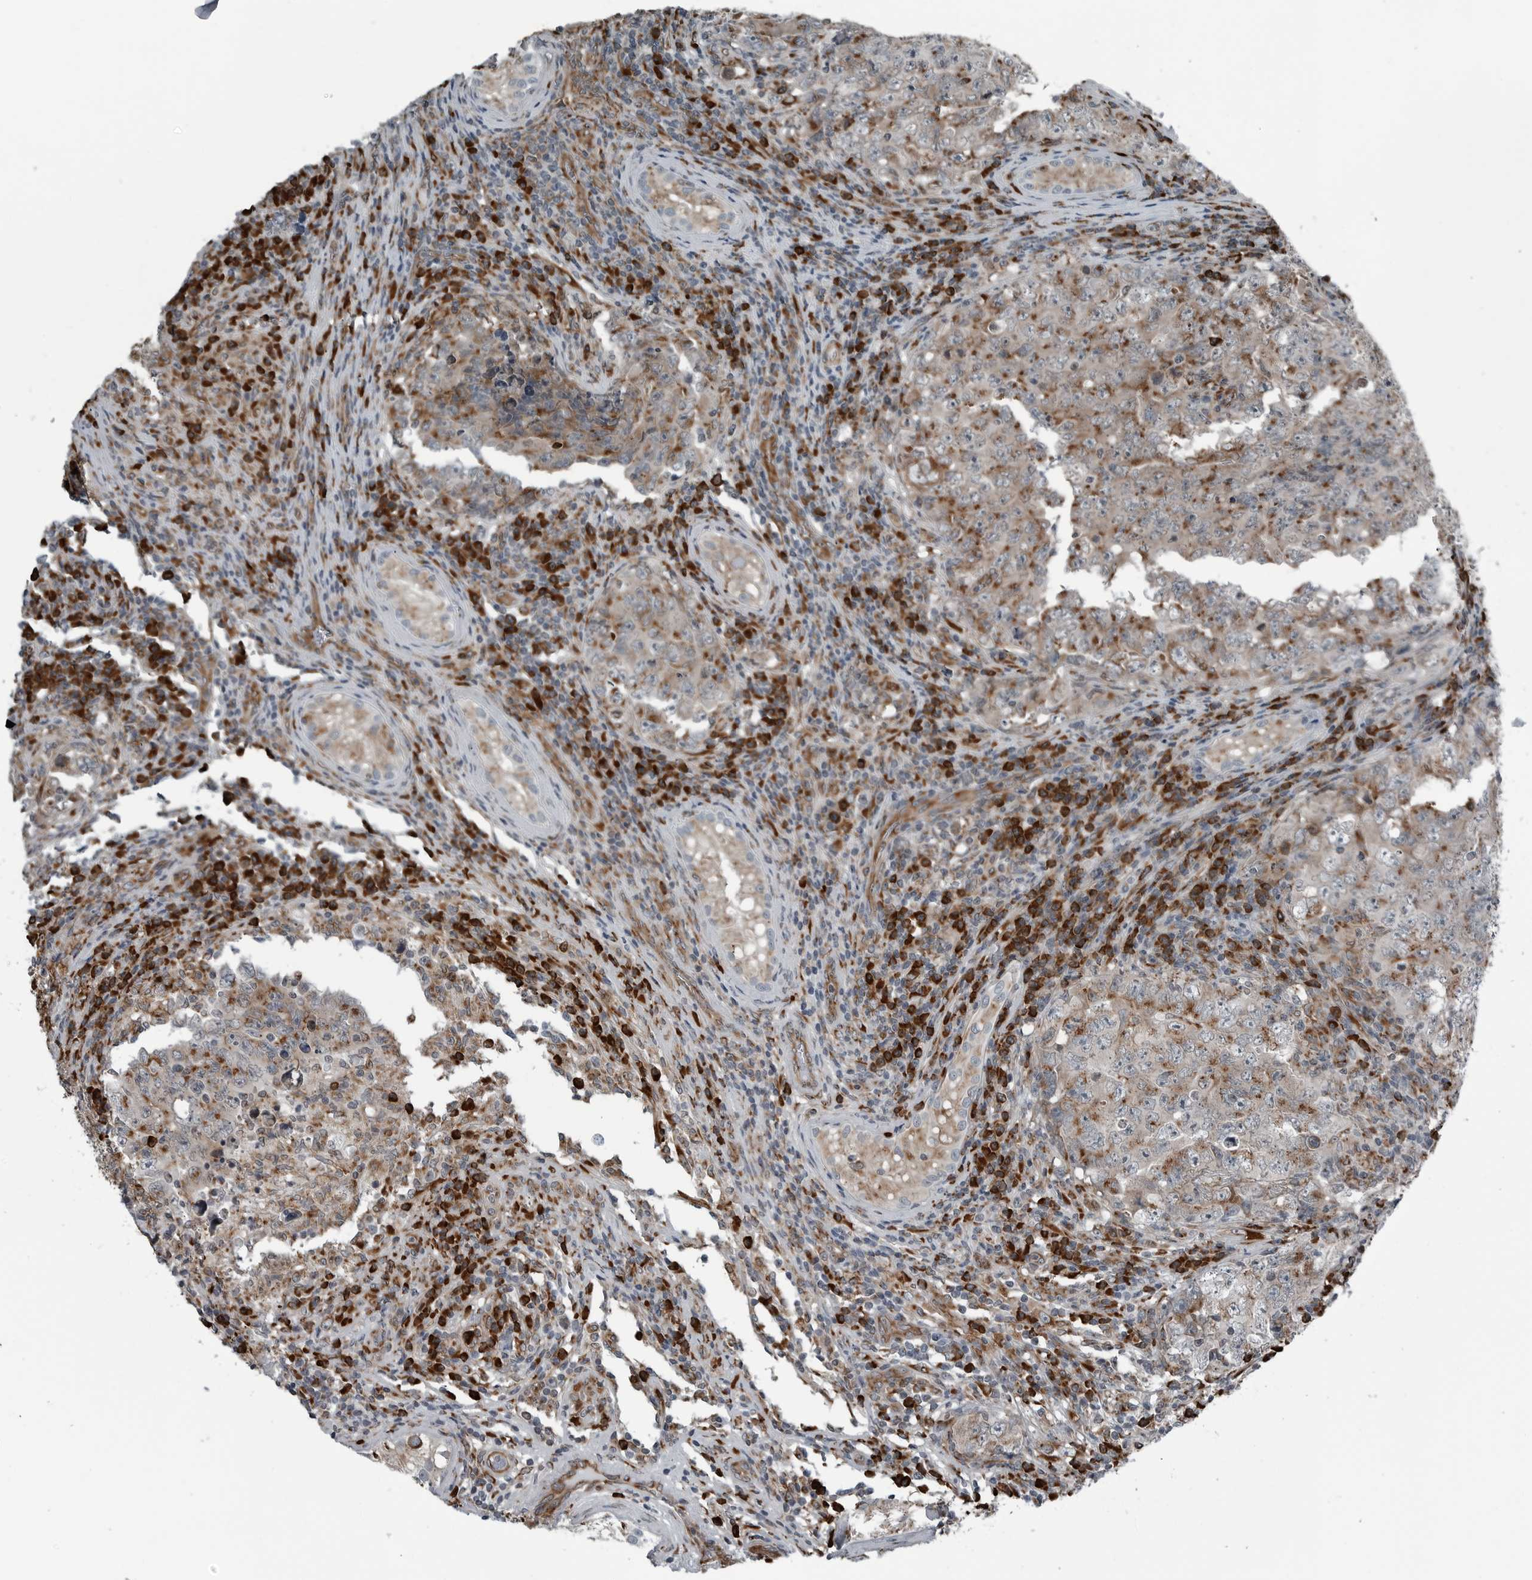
{"staining": {"intensity": "moderate", "quantity": "25%-75%", "location": "cytoplasmic/membranous"}, "tissue": "testis cancer", "cell_type": "Tumor cells", "image_type": "cancer", "snomed": [{"axis": "morphology", "description": "Carcinoma, Embryonal, NOS"}, {"axis": "topography", "description": "Testis"}], "caption": "Immunohistochemistry (IHC) photomicrograph of human testis cancer stained for a protein (brown), which demonstrates medium levels of moderate cytoplasmic/membranous expression in approximately 25%-75% of tumor cells.", "gene": "CEP85", "patient": {"sex": "male", "age": 26}}